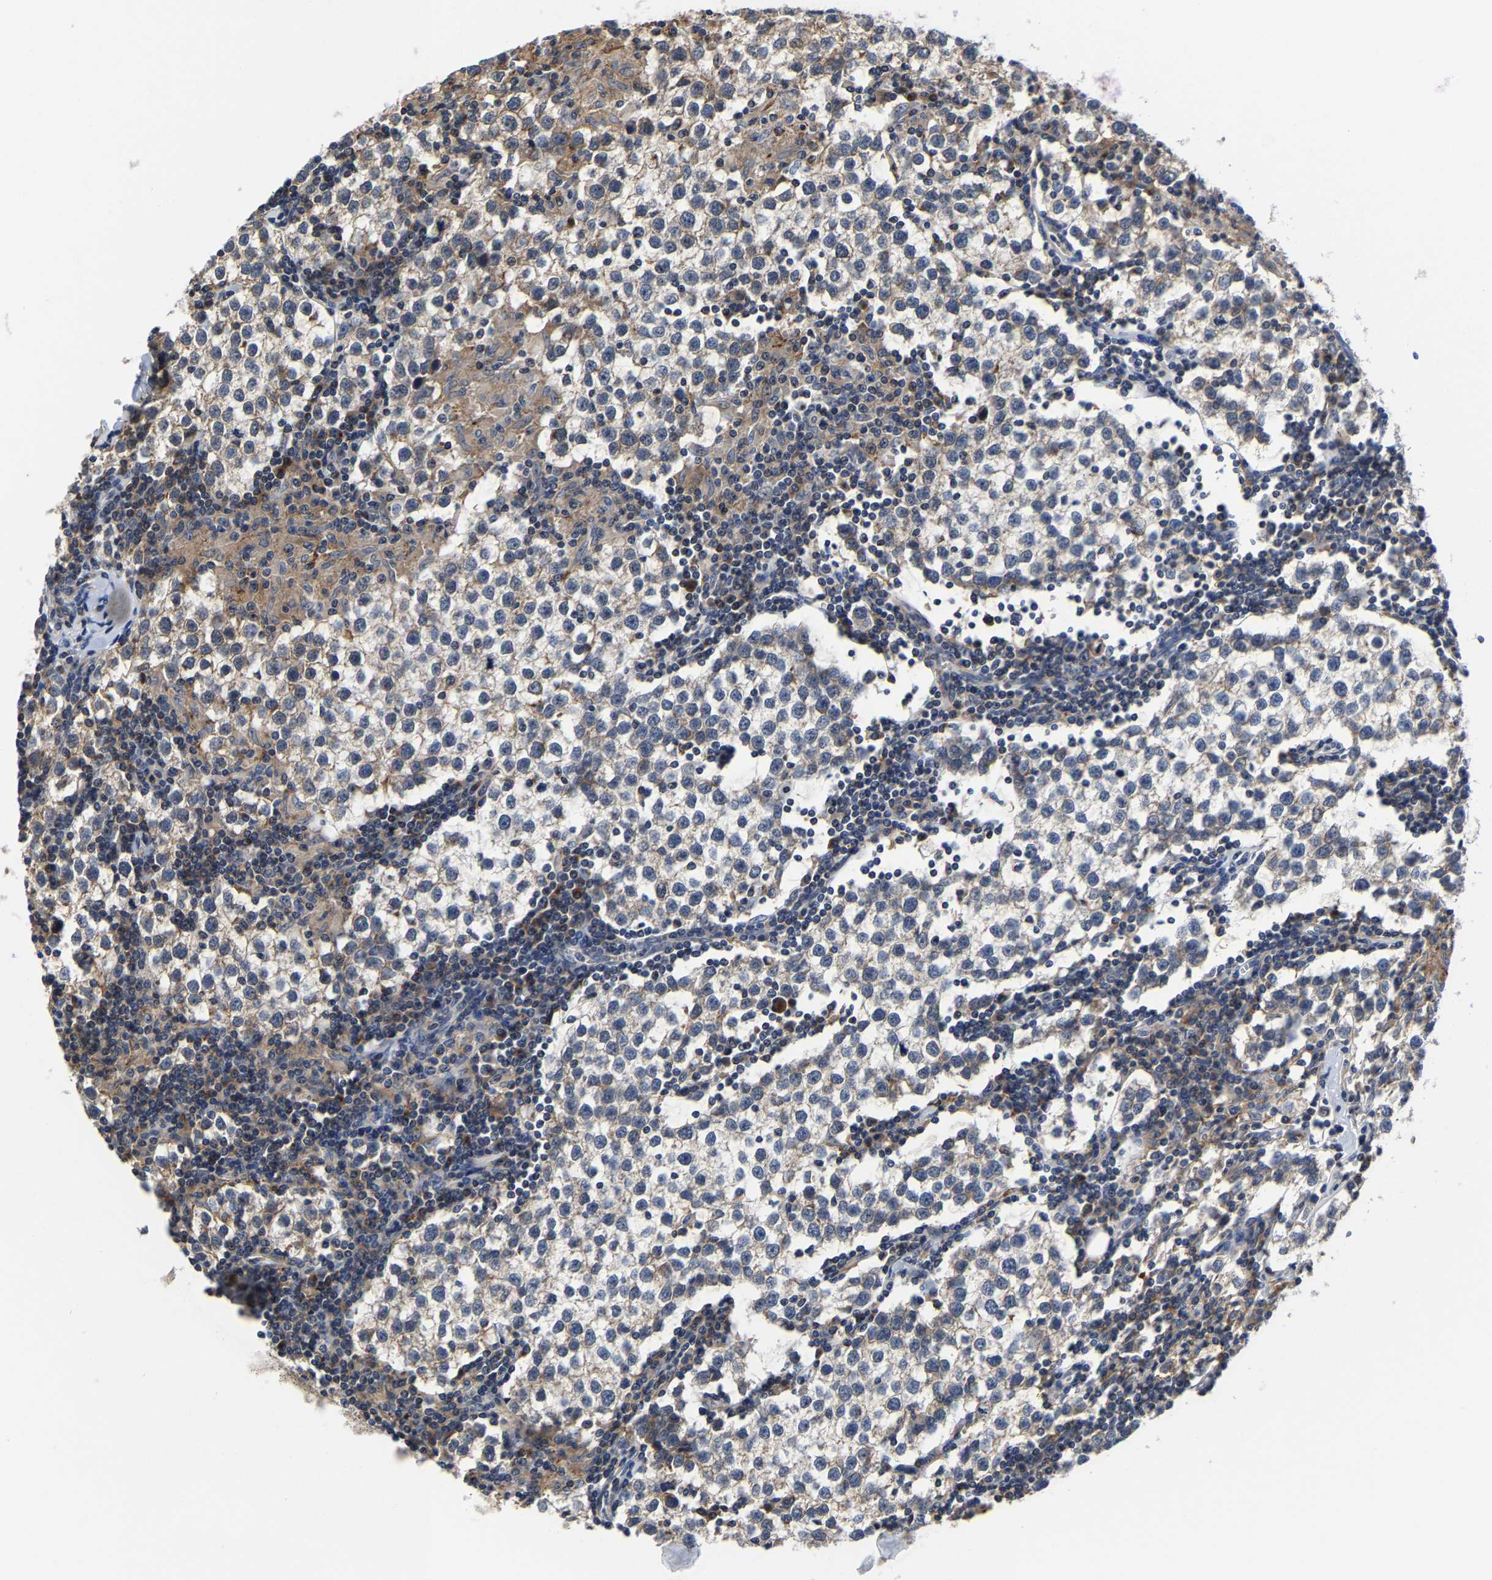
{"staining": {"intensity": "weak", "quantity": "<25%", "location": "cytoplasmic/membranous"}, "tissue": "testis cancer", "cell_type": "Tumor cells", "image_type": "cancer", "snomed": [{"axis": "morphology", "description": "Seminoma, NOS"}, {"axis": "morphology", "description": "Carcinoma, Embryonal, NOS"}, {"axis": "topography", "description": "Testis"}], "caption": "IHC of testis cancer (seminoma) displays no staining in tumor cells.", "gene": "PFKFB3", "patient": {"sex": "male", "age": 36}}